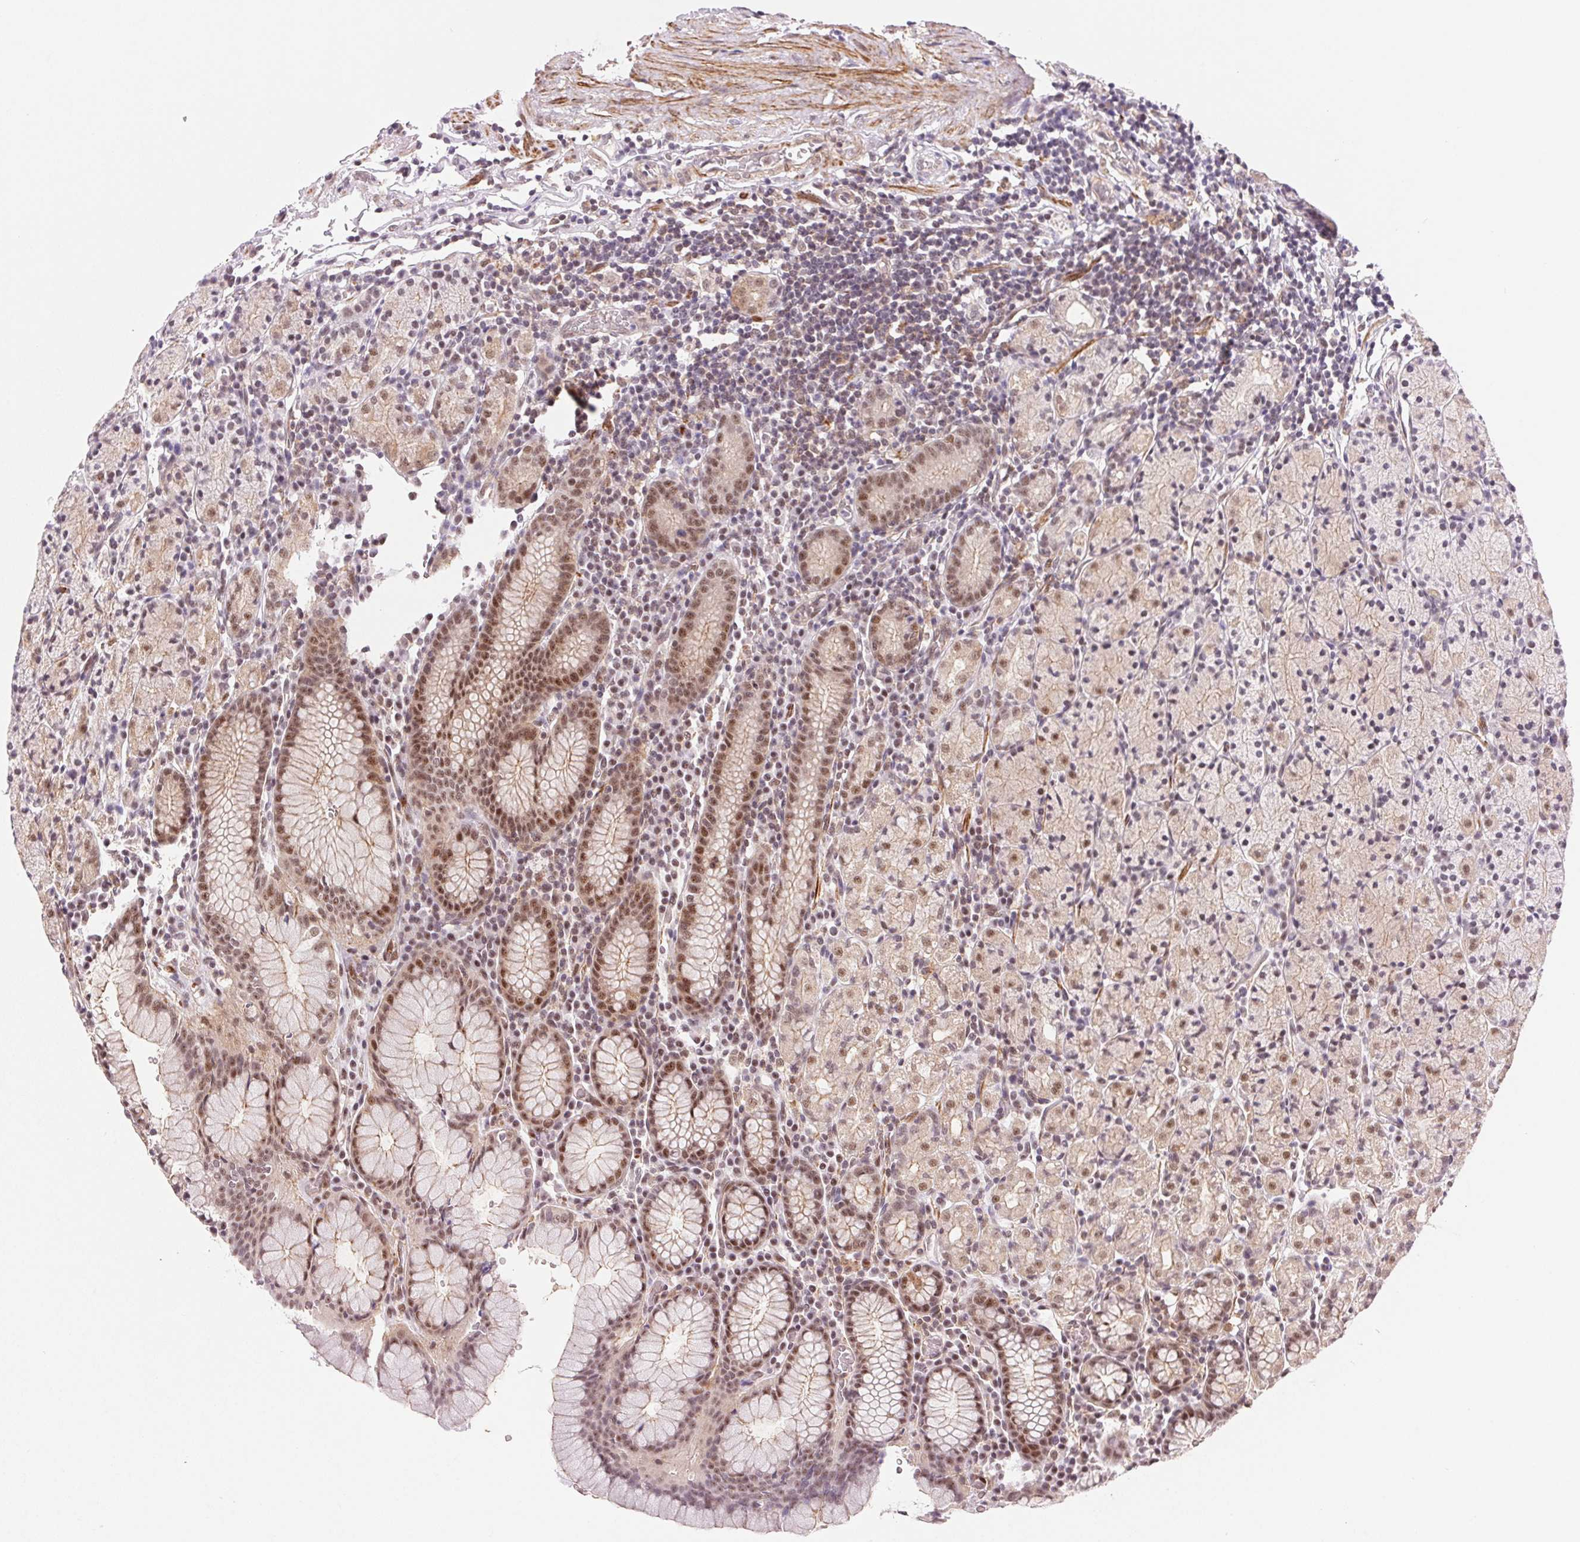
{"staining": {"intensity": "moderate", "quantity": "25%-75%", "location": "nuclear"}, "tissue": "stomach", "cell_type": "Glandular cells", "image_type": "normal", "snomed": [{"axis": "morphology", "description": "Normal tissue, NOS"}, {"axis": "topography", "description": "Stomach, upper"}, {"axis": "topography", "description": "Stomach"}], "caption": "Moderate nuclear positivity is appreciated in about 25%-75% of glandular cells in unremarkable stomach. Nuclei are stained in blue.", "gene": "HNRNPDL", "patient": {"sex": "male", "age": 62}}